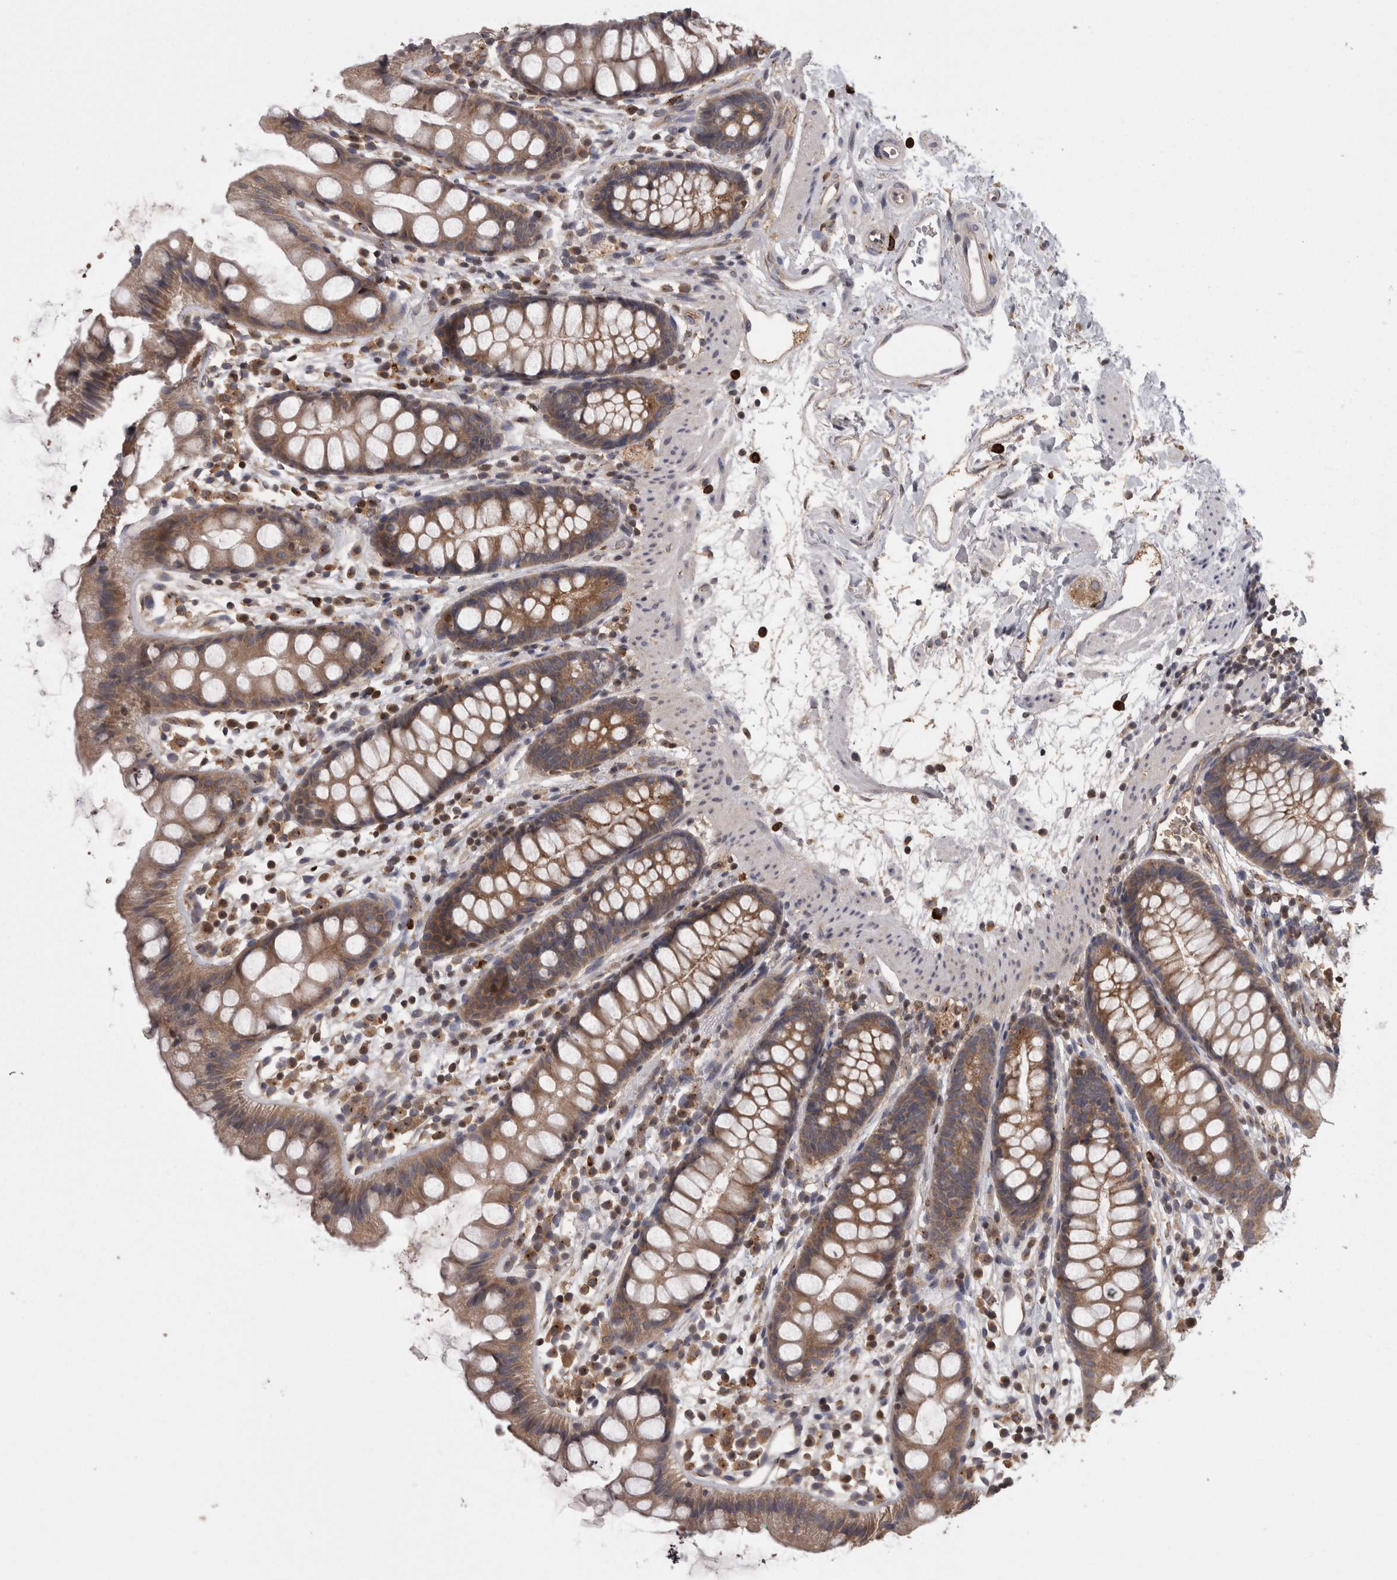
{"staining": {"intensity": "moderate", "quantity": ">75%", "location": "cytoplasmic/membranous"}, "tissue": "rectum", "cell_type": "Glandular cells", "image_type": "normal", "snomed": [{"axis": "morphology", "description": "Normal tissue, NOS"}, {"axis": "topography", "description": "Rectum"}], "caption": "The immunohistochemical stain labels moderate cytoplasmic/membranous expression in glandular cells of benign rectum.", "gene": "PCM1", "patient": {"sex": "female", "age": 65}}